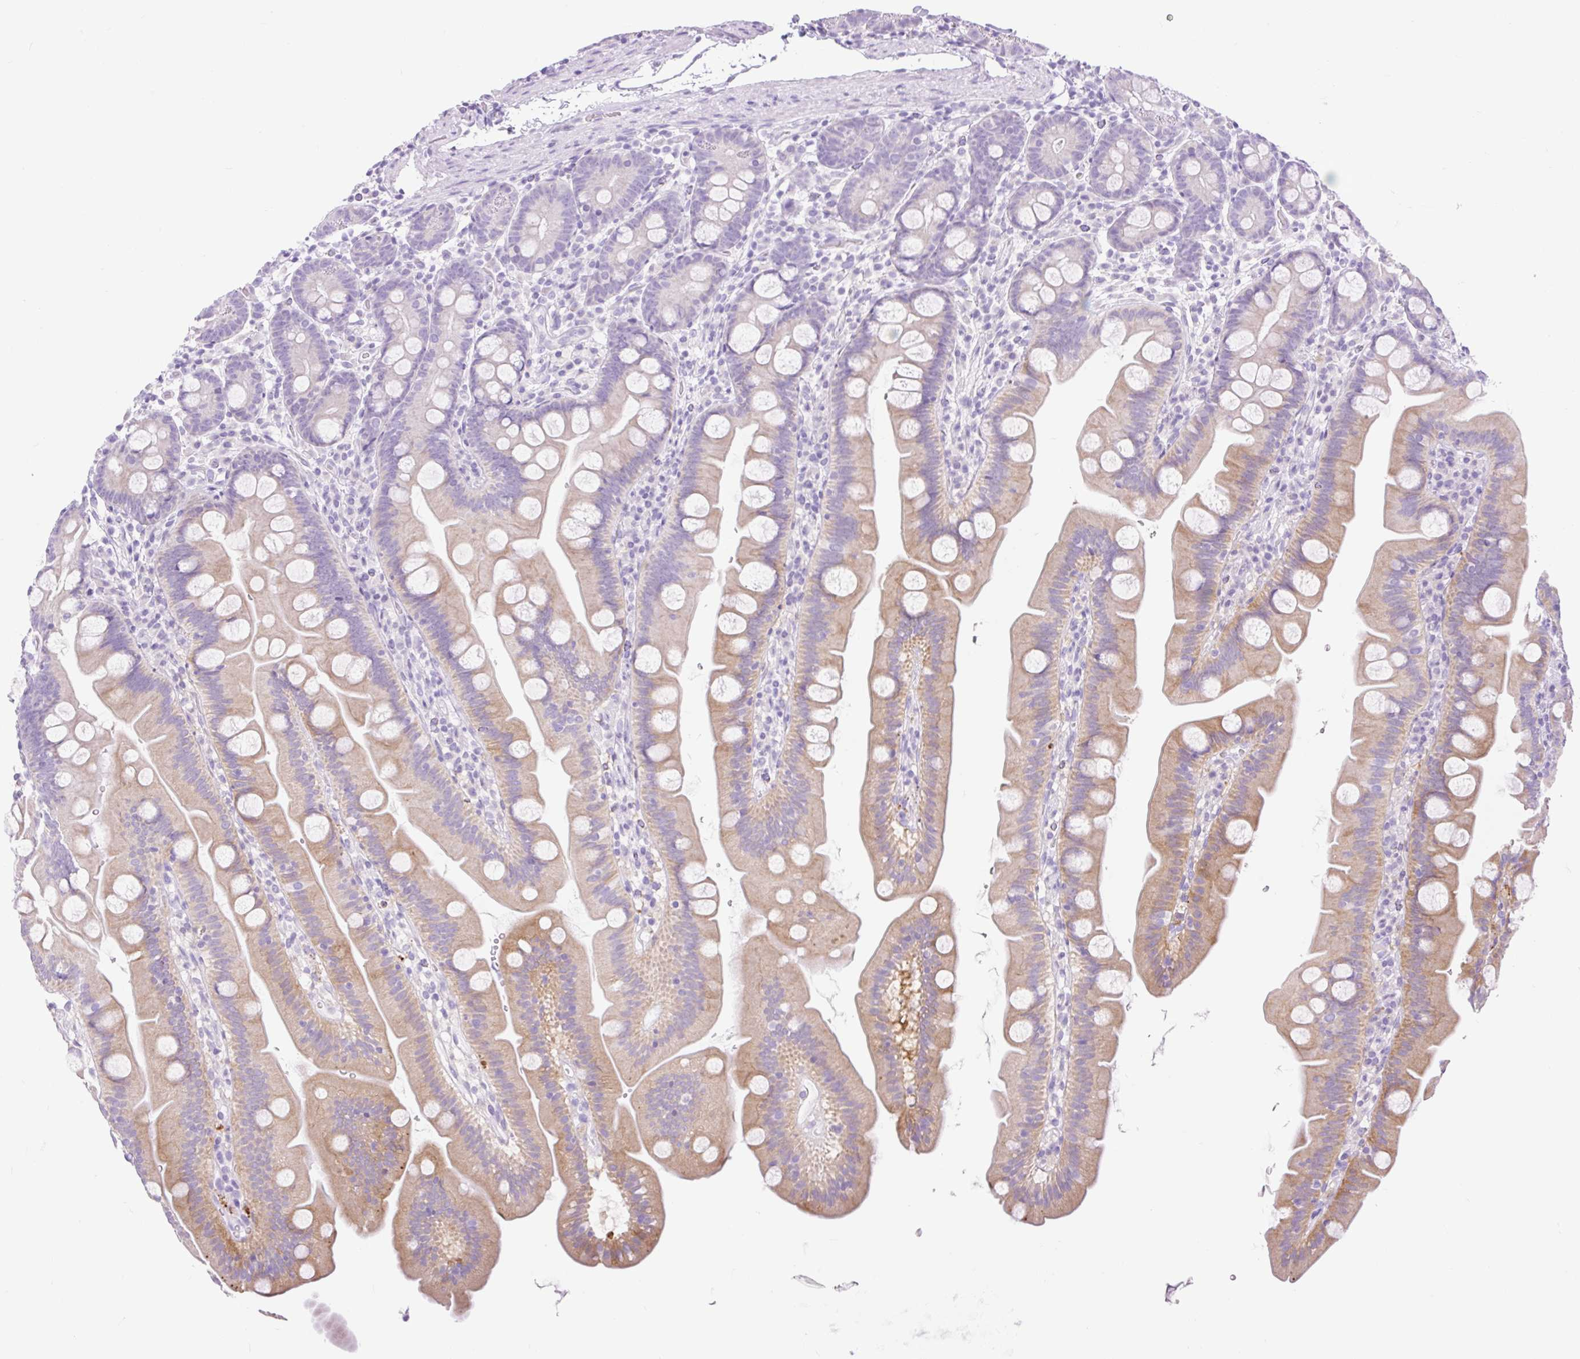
{"staining": {"intensity": "weak", "quantity": "25%-75%", "location": "cytoplasmic/membranous"}, "tissue": "small intestine", "cell_type": "Glandular cells", "image_type": "normal", "snomed": [{"axis": "morphology", "description": "Normal tissue, NOS"}, {"axis": "topography", "description": "Small intestine"}], "caption": "A brown stain labels weak cytoplasmic/membranous staining of a protein in glandular cells of unremarkable small intestine. (DAB (3,3'-diaminobenzidine) = brown stain, brightfield microscopy at high magnification).", "gene": "SLC25A40", "patient": {"sex": "female", "age": 68}}